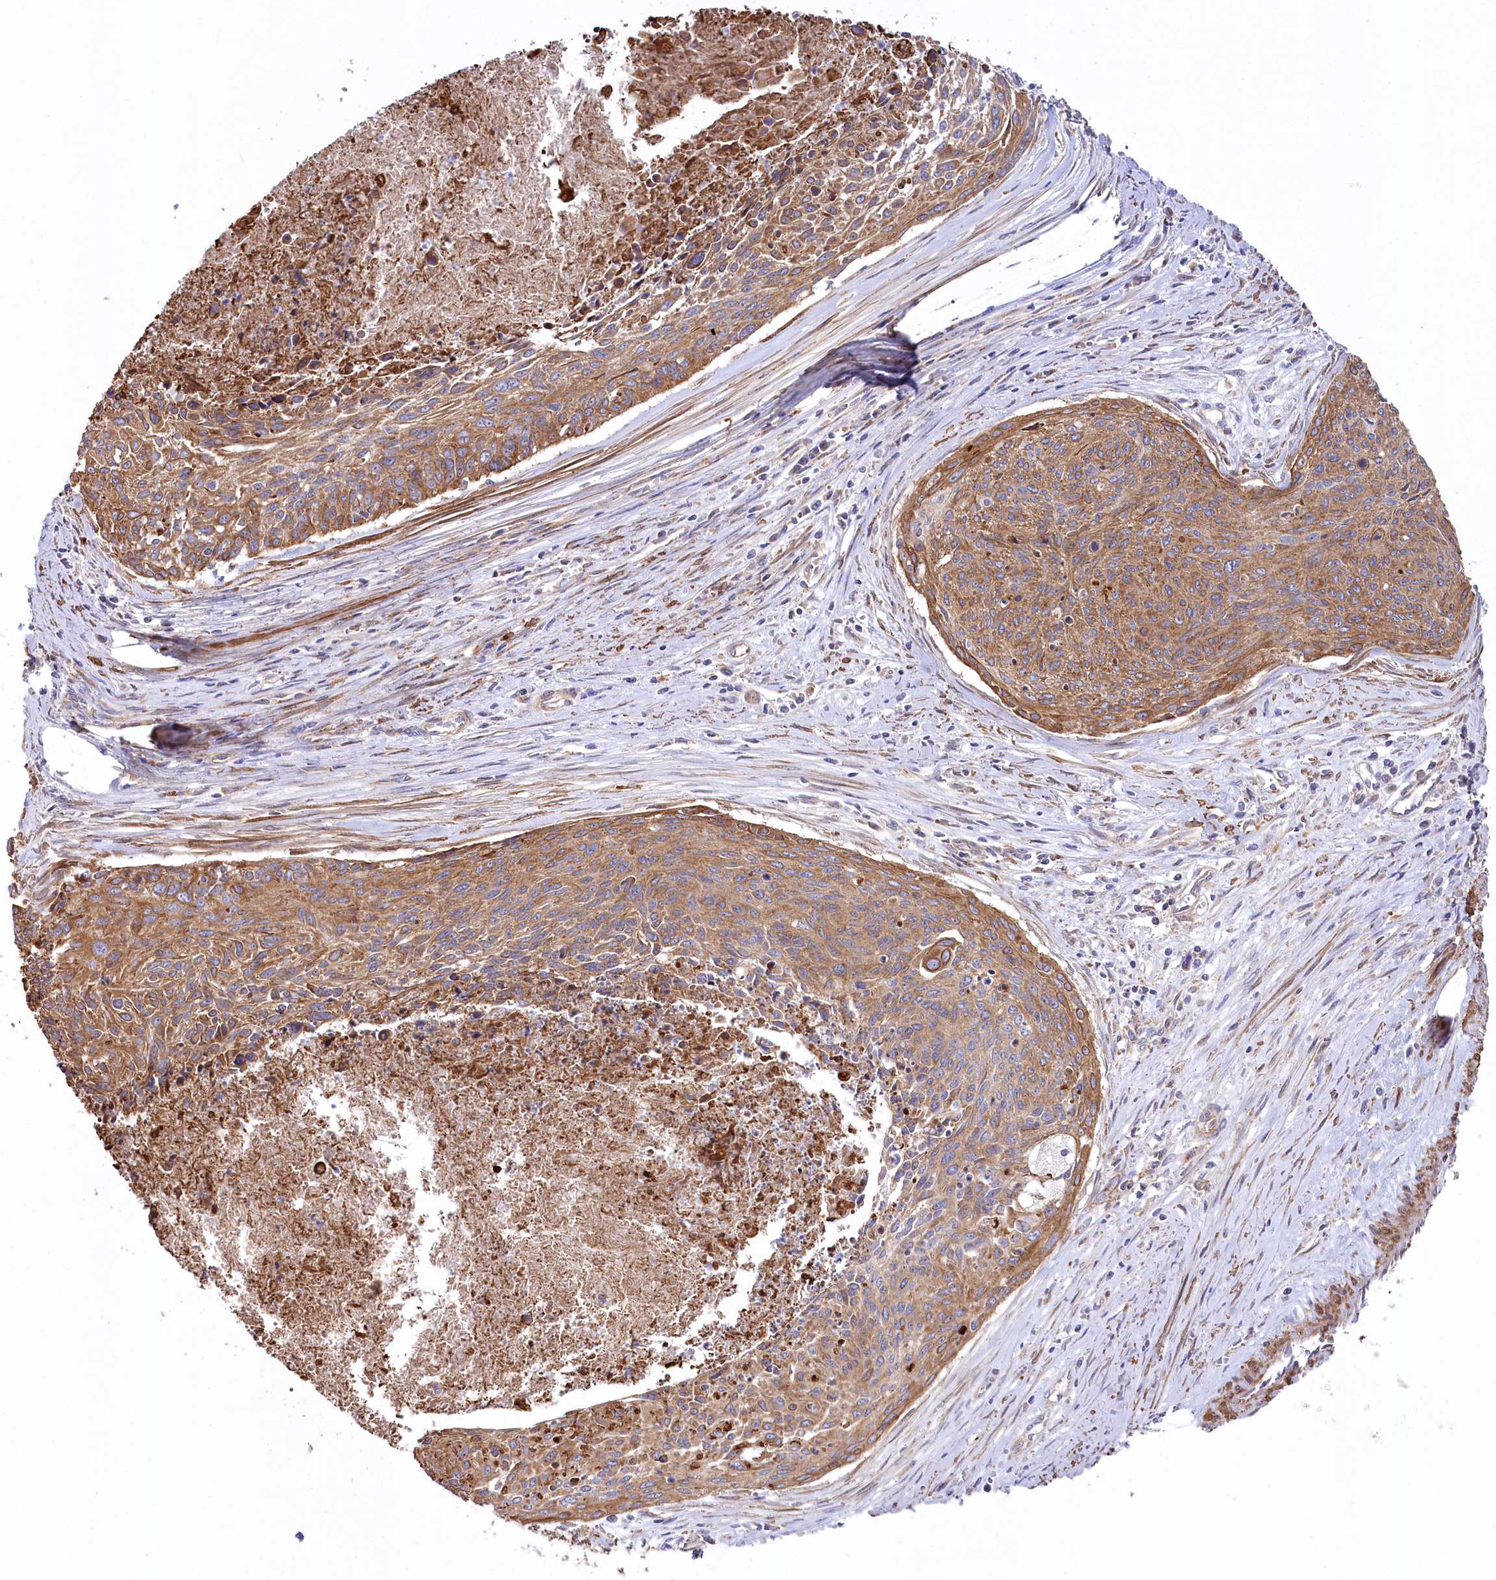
{"staining": {"intensity": "moderate", "quantity": ">75%", "location": "cytoplasmic/membranous"}, "tissue": "cervical cancer", "cell_type": "Tumor cells", "image_type": "cancer", "snomed": [{"axis": "morphology", "description": "Squamous cell carcinoma, NOS"}, {"axis": "topography", "description": "Cervix"}], "caption": "Immunohistochemical staining of human squamous cell carcinoma (cervical) exhibits moderate cytoplasmic/membranous protein staining in approximately >75% of tumor cells.", "gene": "STX6", "patient": {"sex": "female", "age": 55}}